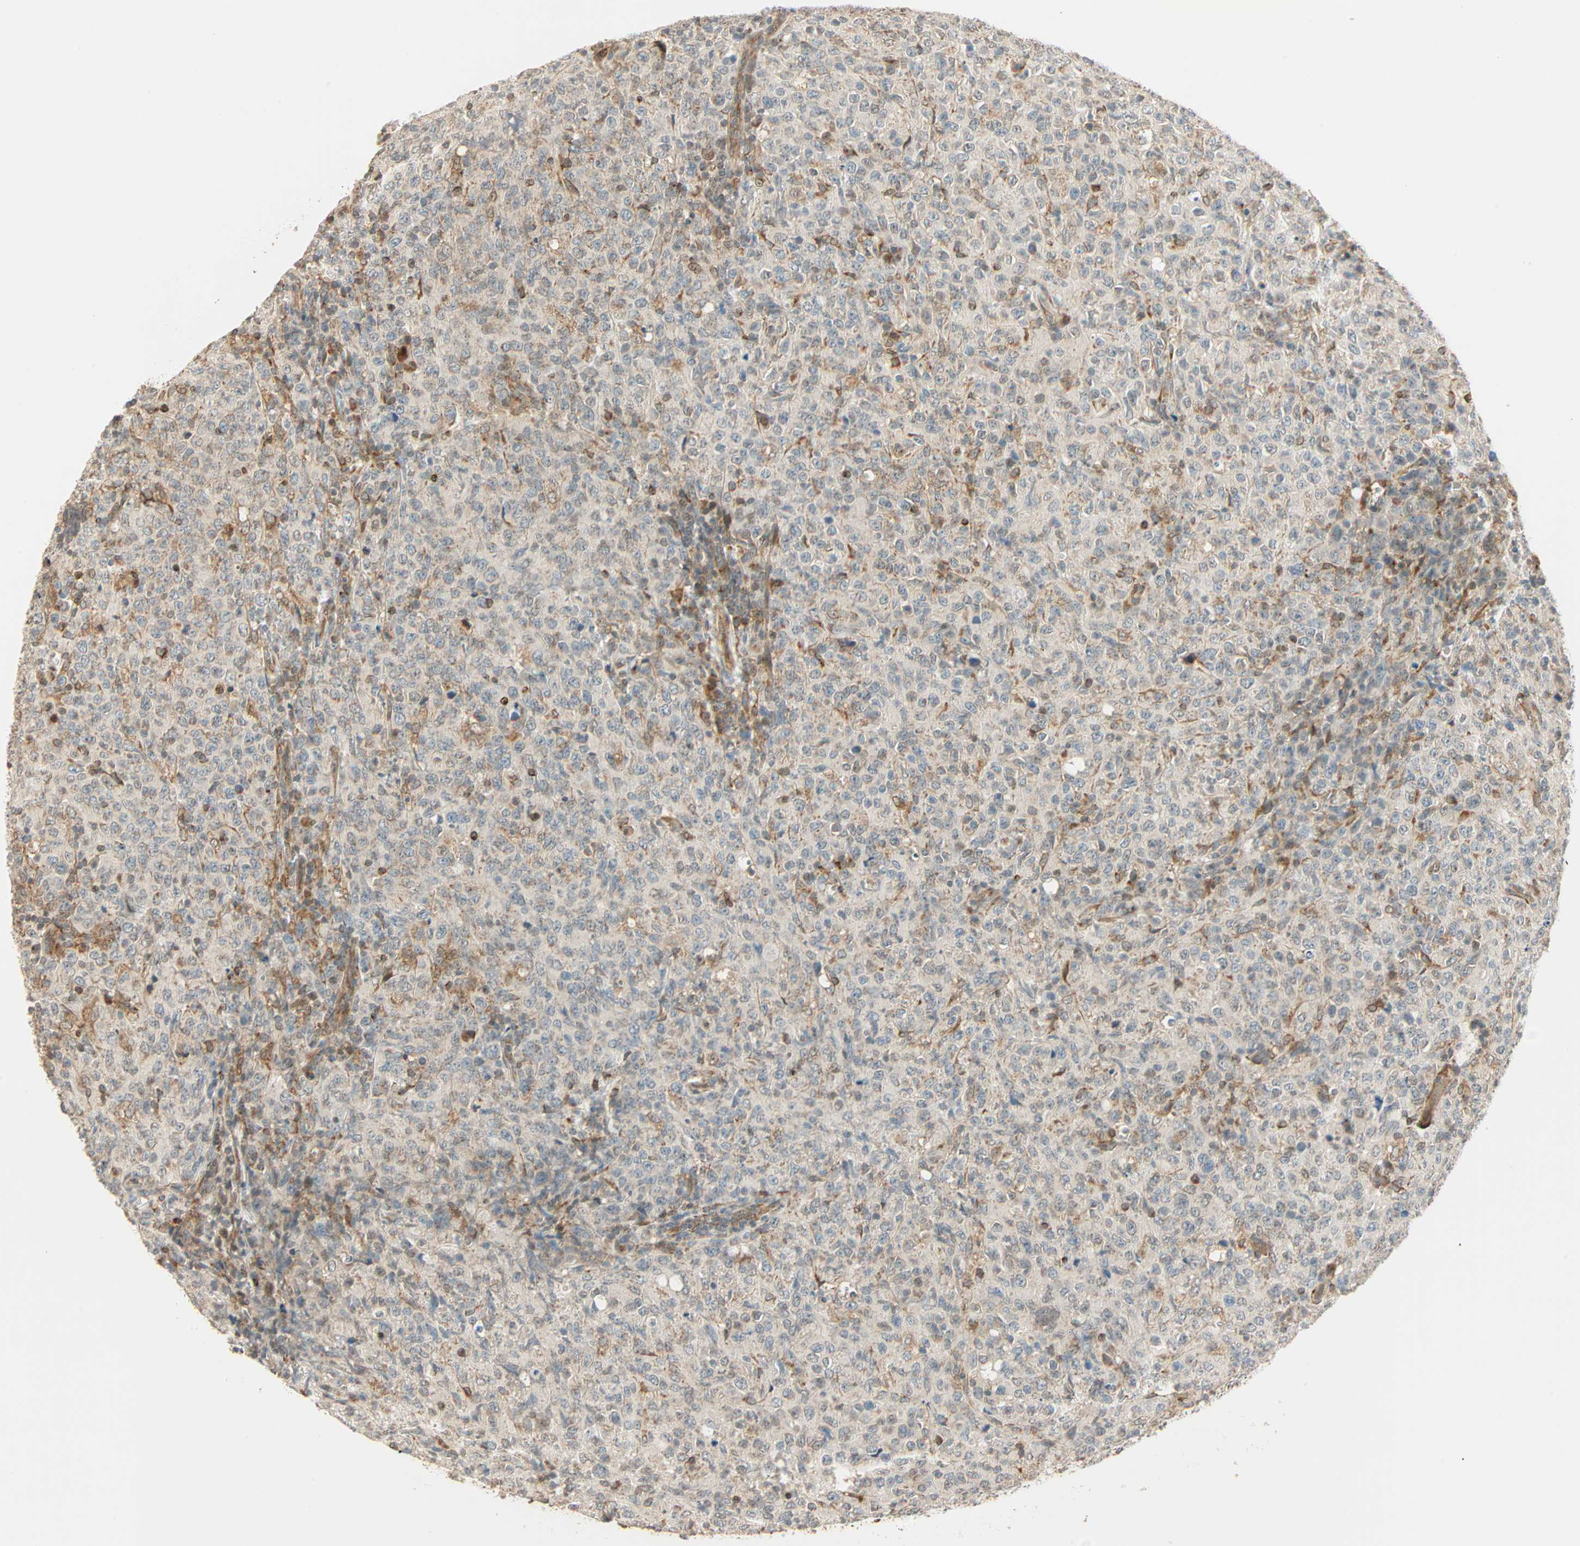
{"staining": {"intensity": "weak", "quantity": "25%-75%", "location": "cytoplasmic/membranous"}, "tissue": "lymphoma", "cell_type": "Tumor cells", "image_type": "cancer", "snomed": [{"axis": "morphology", "description": "Malignant lymphoma, non-Hodgkin's type, High grade"}, {"axis": "topography", "description": "Tonsil"}], "caption": "DAB immunohistochemical staining of lymphoma exhibits weak cytoplasmic/membranous protein expression in about 25%-75% of tumor cells.", "gene": "PNPLA6", "patient": {"sex": "female", "age": 36}}